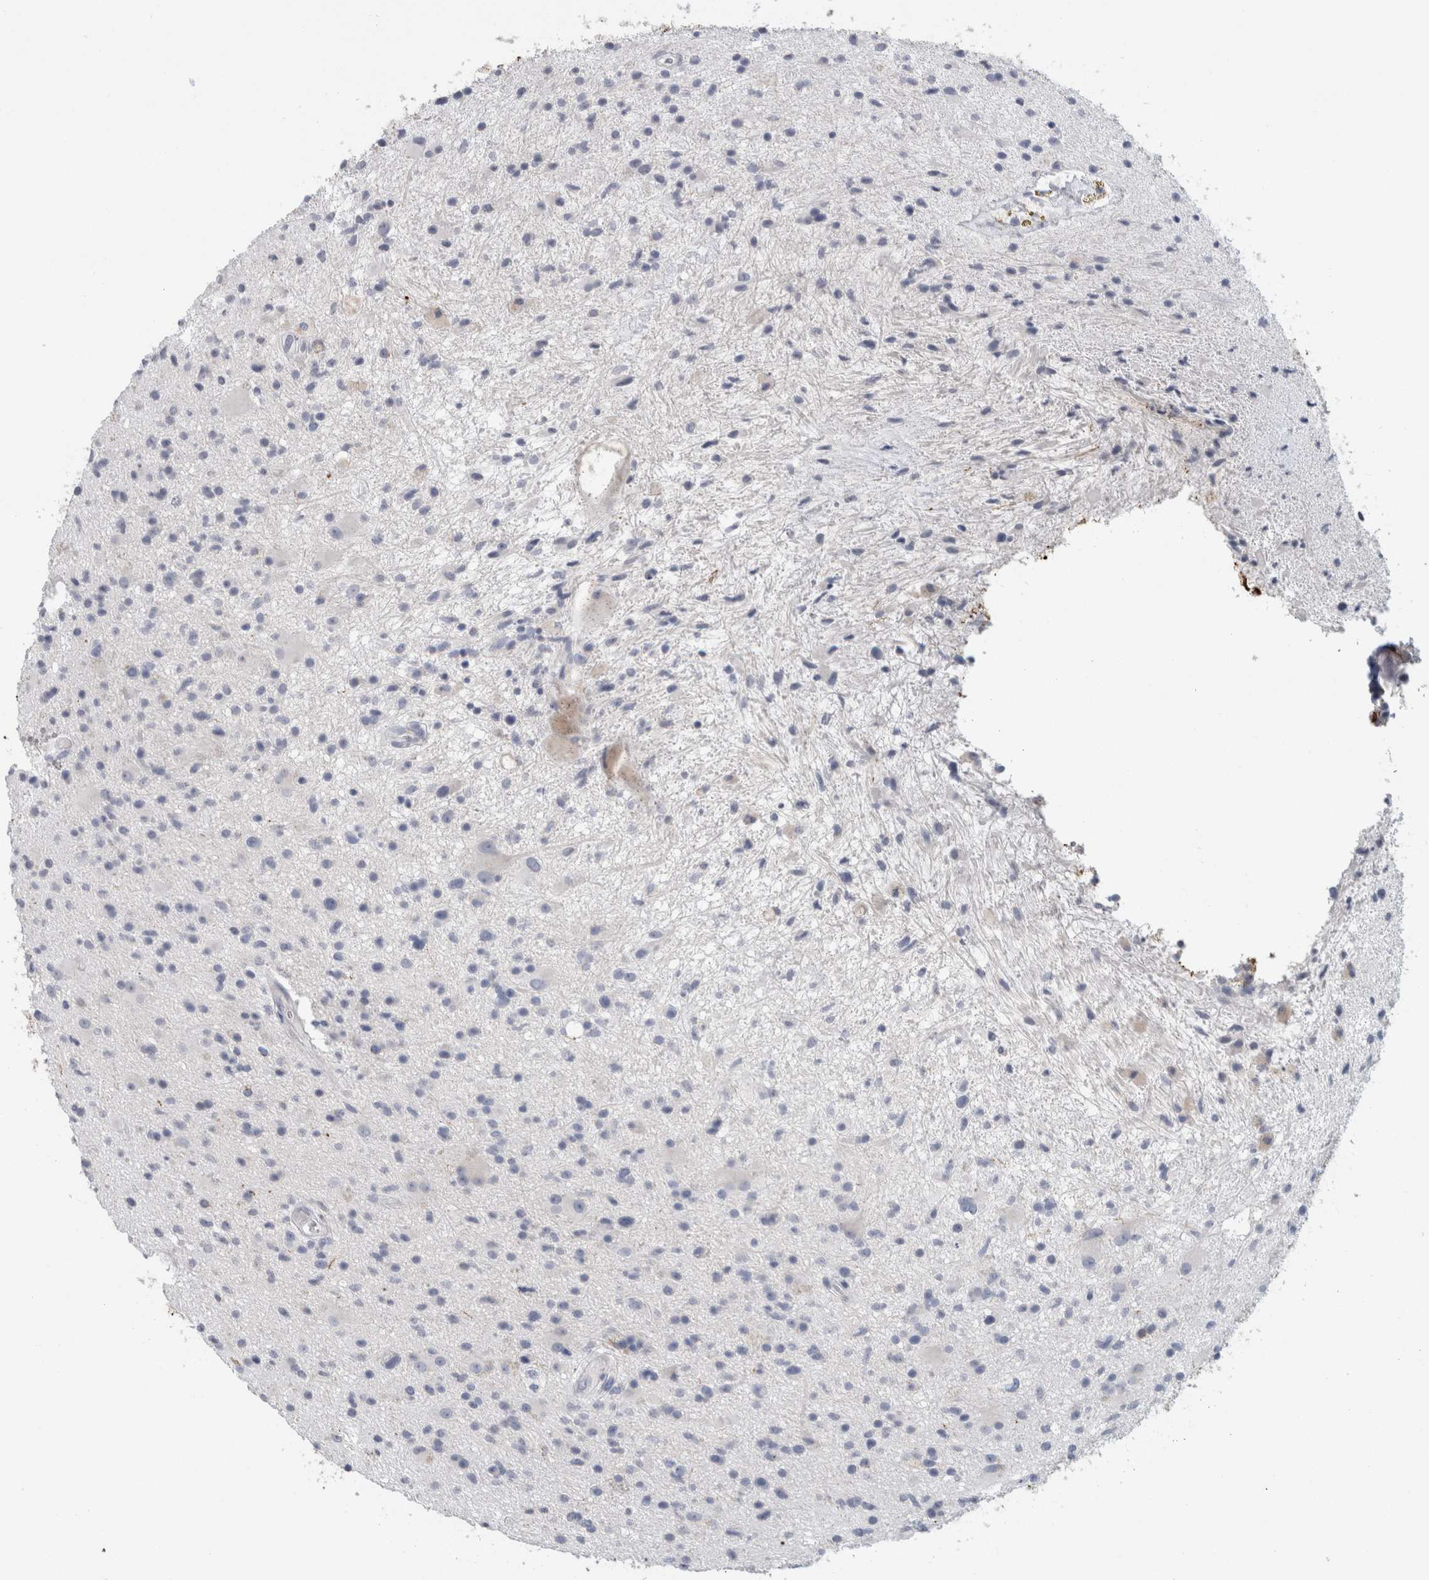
{"staining": {"intensity": "negative", "quantity": "none", "location": "none"}, "tissue": "glioma", "cell_type": "Tumor cells", "image_type": "cancer", "snomed": [{"axis": "morphology", "description": "Glioma, malignant, High grade"}, {"axis": "topography", "description": "Brain"}], "caption": "This is a photomicrograph of IHC staining of glioma, which shows no expression in tumor cells.", "gene": "NEFM", "patient": {"sex": "male", "age": 33}}